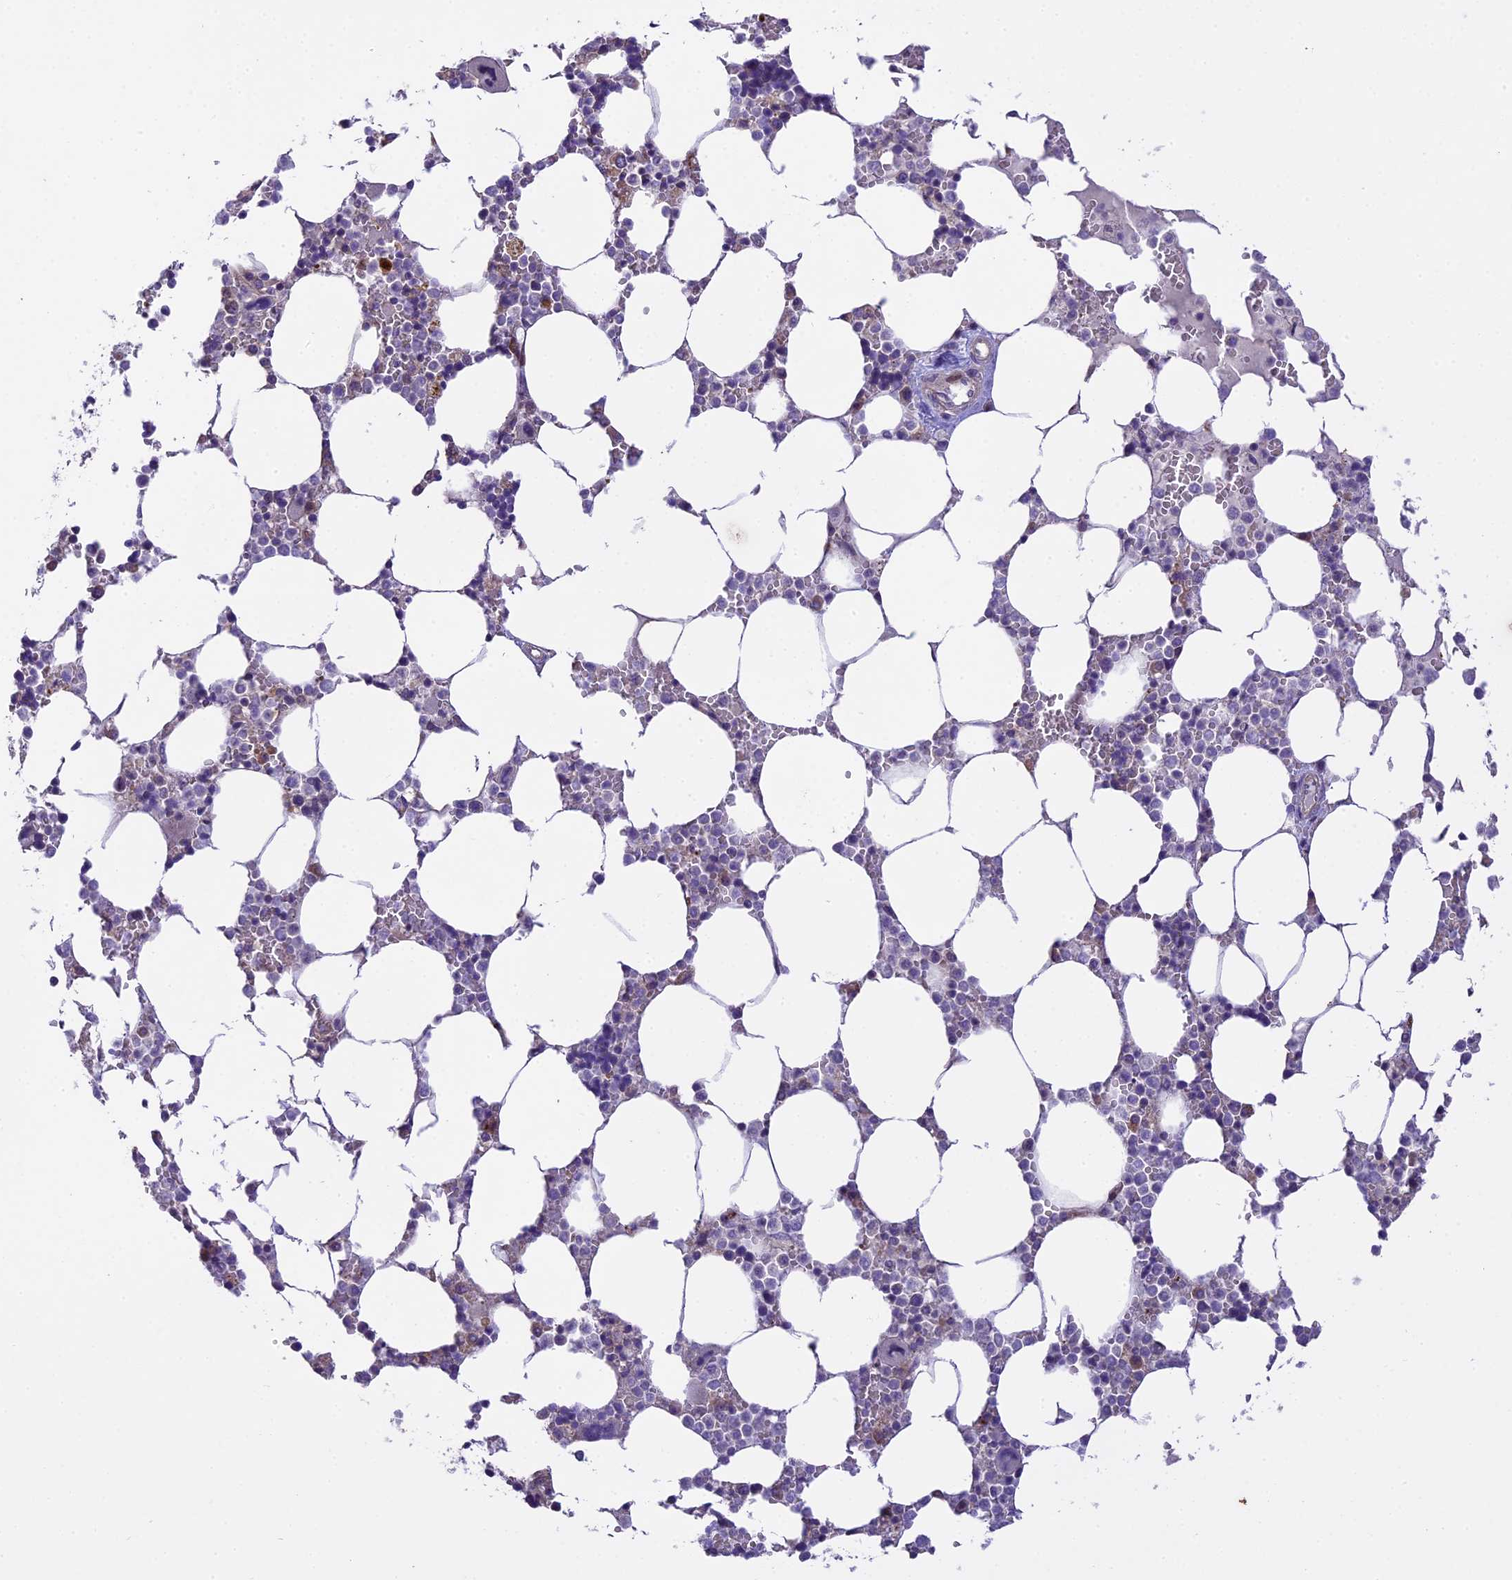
{"staining": {"intensity": "strong", "quantity": "<25%", "location": "cytoplasmic/membranous"}, "tissue": "bone marrow", "cell_type": "Hematopoietic cells", "image_type": "normal", "snomed": [{"axis": "morphology", "description": "Normal tissue, NOS"}, {"axis": "topography", "description": "Bone marrow"}], "caption": "Brown immunohistochemical staining in normal human bone marrow shows strong cytoplasmic/membranous positivity in approximately <25% of hematopoietic cells.", "gene": "SPIRE1", "patient": {"sex": "male", "age": 64}}